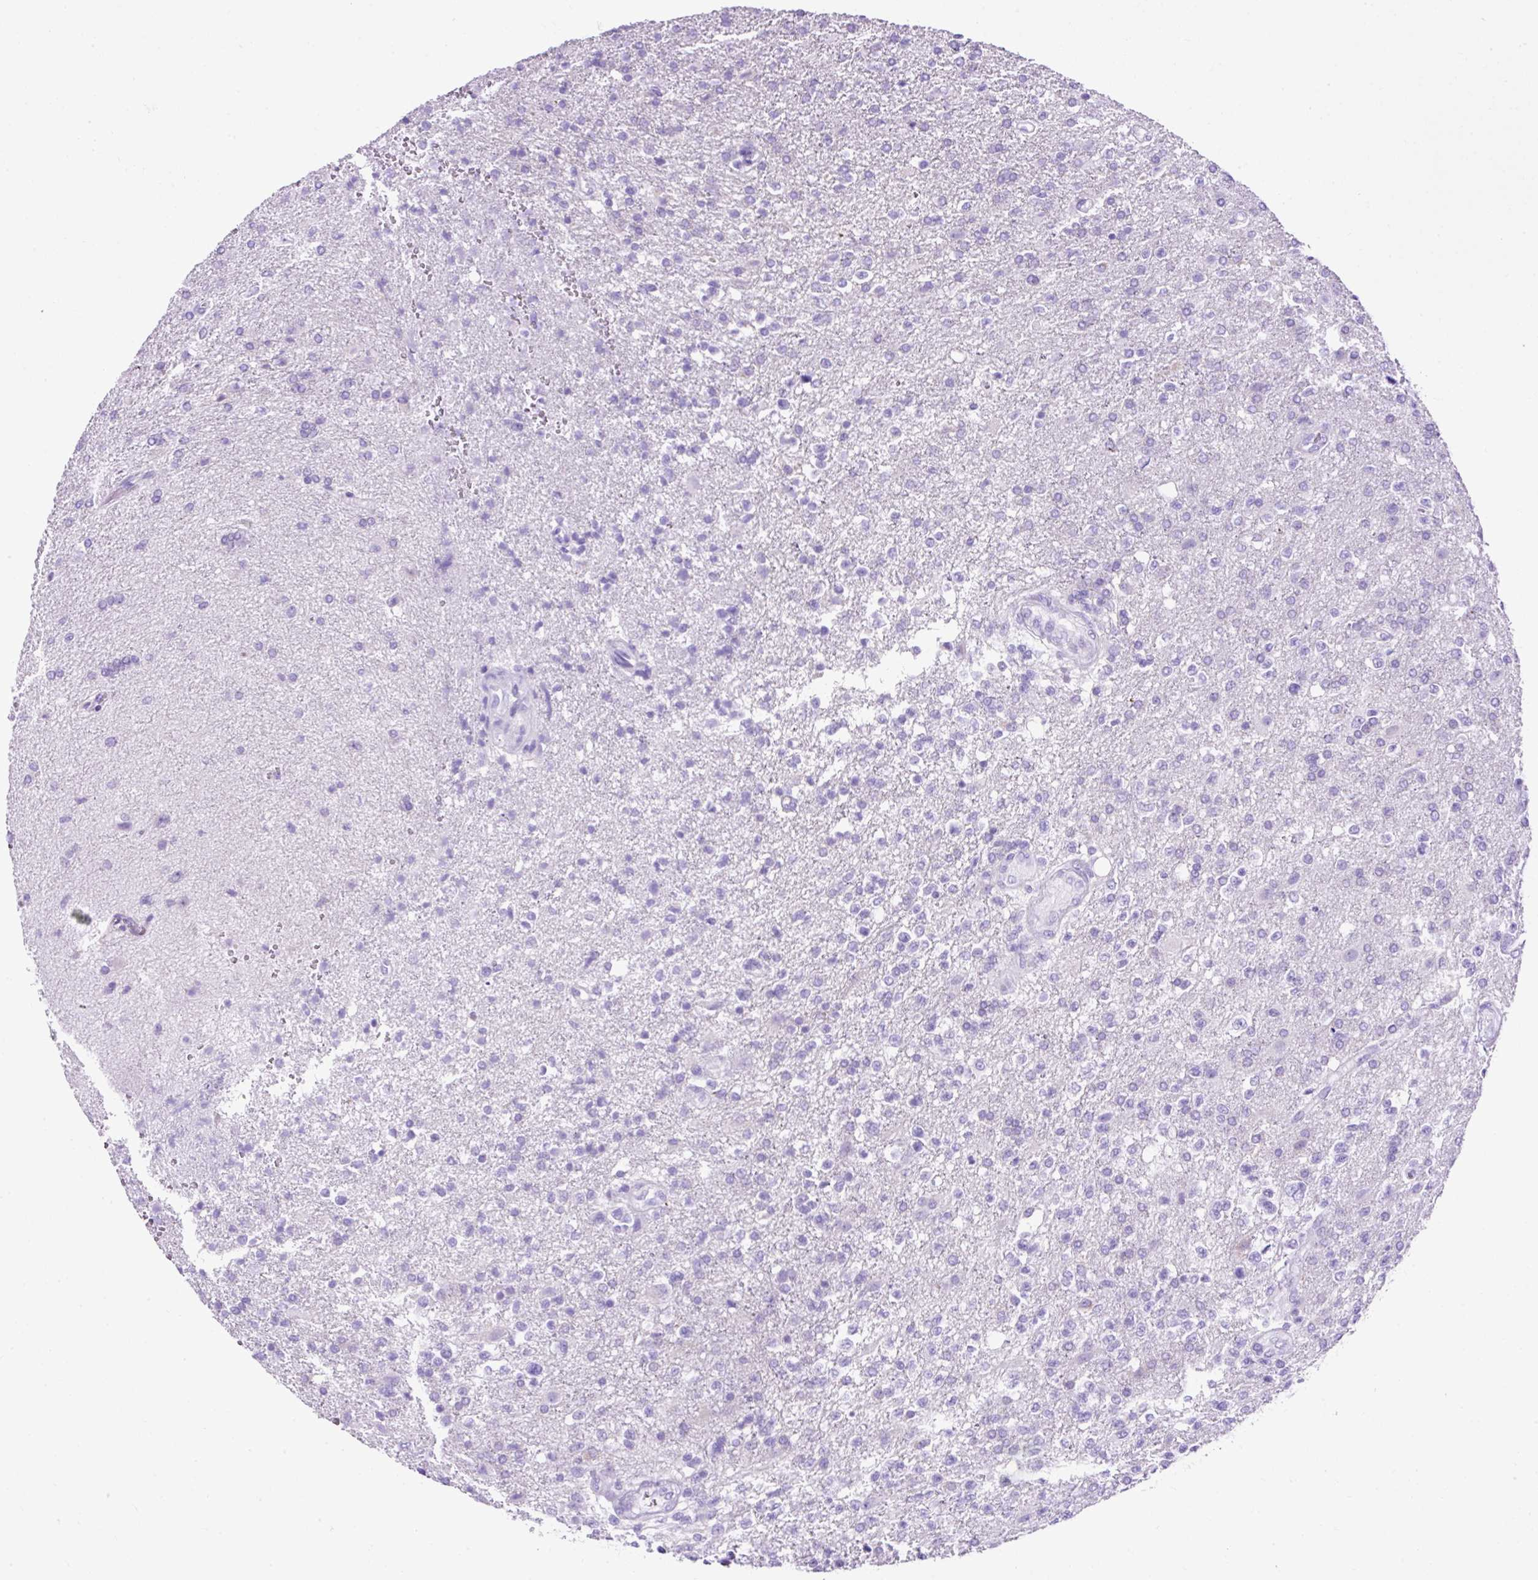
{"staining": {"intensity": "negative", "quantity": "none", "location": "none"}, "tissue": "glioma", "cell_type": "Tumor cells", "image_type": "cancer", "snomed": [{"axis": "morphology", "description": "Glioma, malignant, High grade"}, {"axis": "topography", "description": "Brain"}], "caption": "Immunohistochemistry micrograph of neoplastic tissue: human glioma stained with DAB (3,3'-diaminobenzidine) displays no significant protein staining in tumor cells. (Brightfield microscopy of DAB (3,3'-diaminobenzidine) immunohistochemistry (IHC) at high magnification).", "gene": "KRT12", "patient": {"sex": "male", "age": 56}}